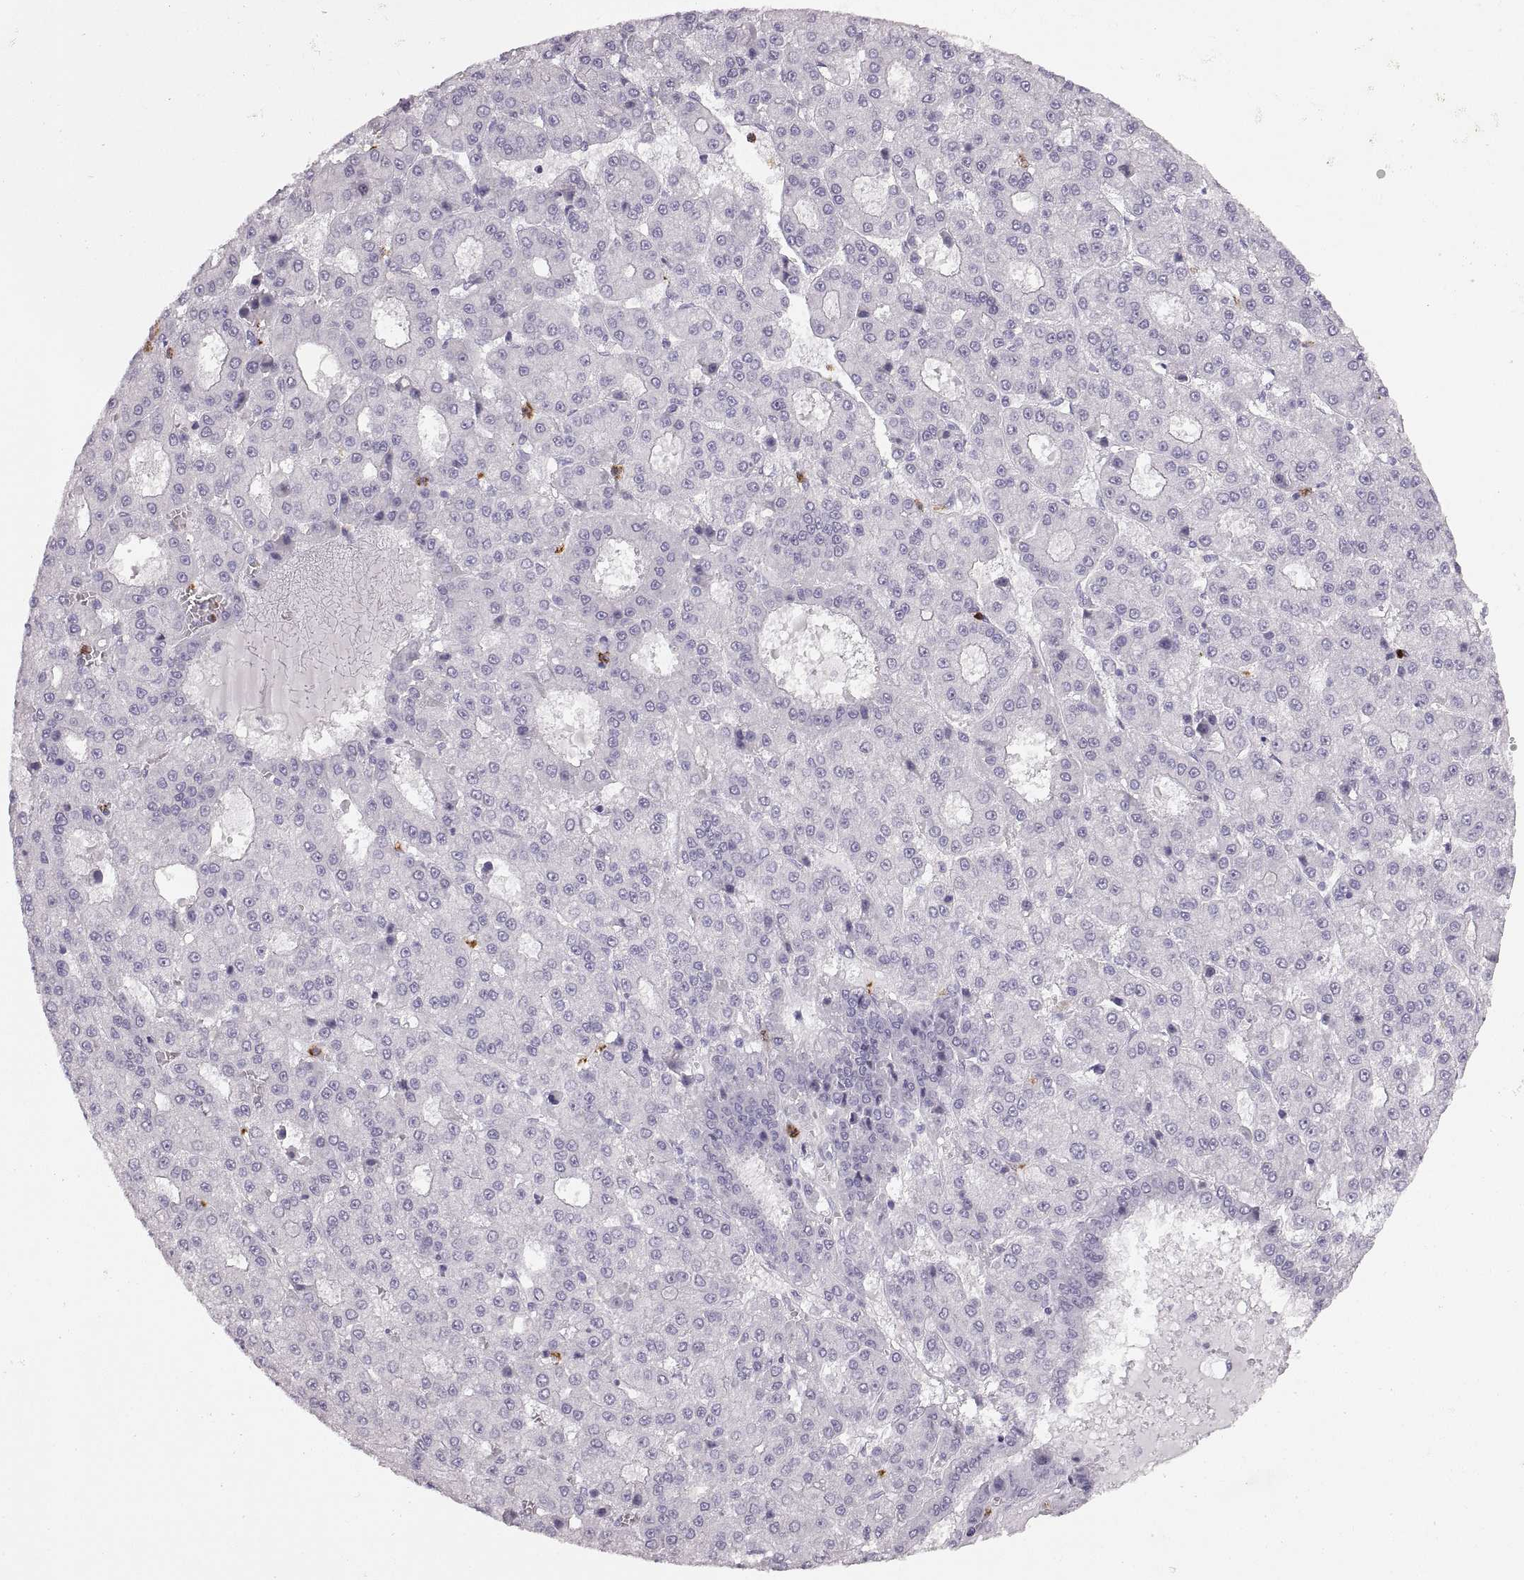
{"staining": {"intensity": "negative", "quantity": "none", "location": "none"}, "tissue": "liver cancer", "cell_type": "Tumor cells", "image_type": "cancer", "snomed": [{"axis": "morphology", "description": "Carcinoma, Hepatocellular, NOS"}, {"axis": "topography", "description": "Liver"}], "caption": "The immunohistochemistry micrograph has no significant staining in tumor cells of liver cancer (hepatocellular carcinoma) tissue. The staining was performed using DAB to visualize the protein expression in brown, while the nuclei were stained in blue with hematoxylin (Magnification: 20x).", "gene": "MILR1", "patient": {"sex": "male", "age": 70}}